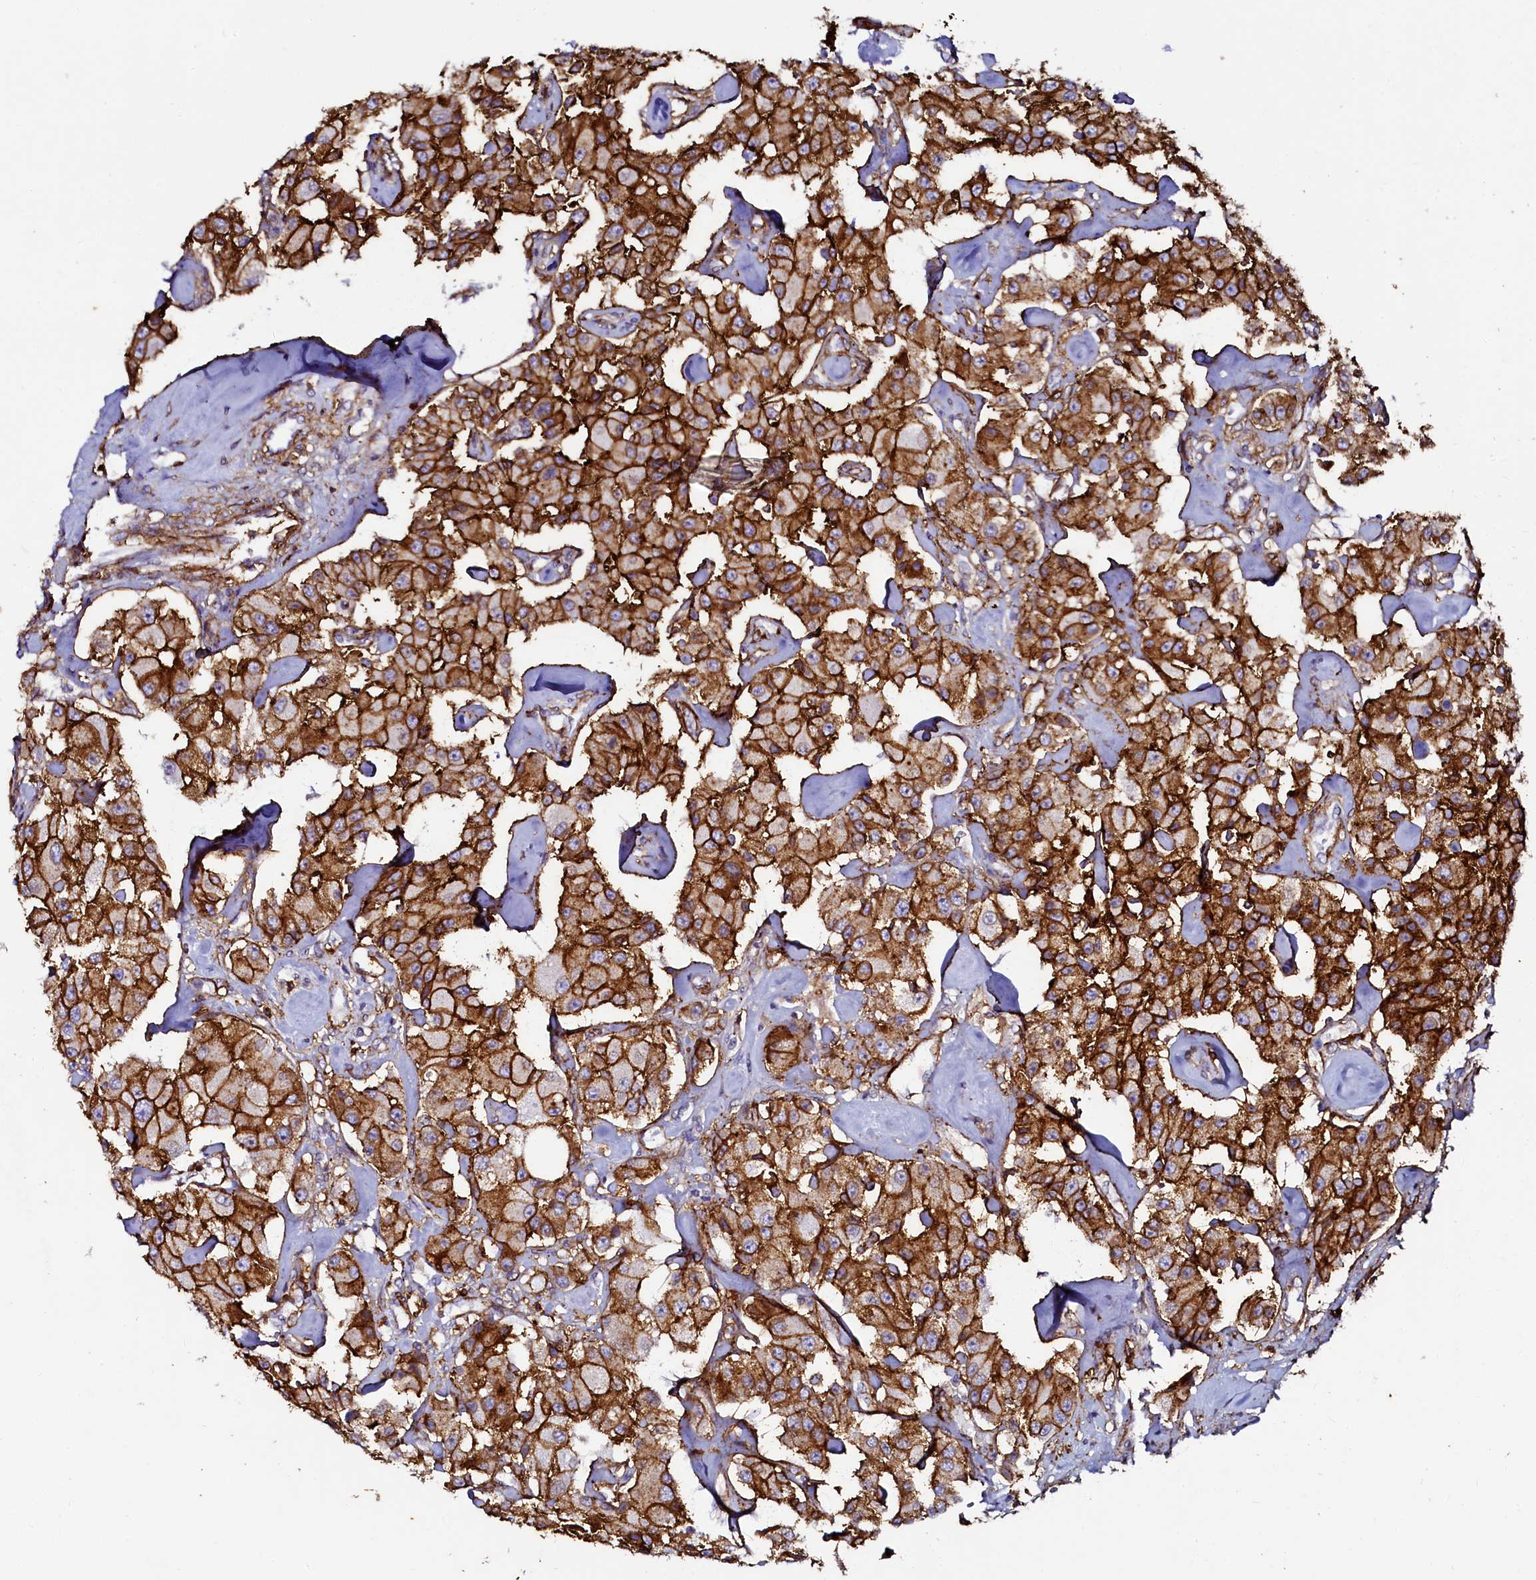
{"staining": {"intensity": "strong", "quantity": ">75%", "location": "cytoplasmic/membranous"}, "tissue": "carcinoid", "cell_type": "Tumor cells", "image_type": "cancer", "snomed": [{"axis": "morphology", "description": "Carcinoid, malignant, NOS"}, {"axis": "topography", "description": "Pancreas"}], "caption": "Carcinoid (malignant) stained with DAB (3,3'-diaminobenzidine) immunohistochemistry (IHC) shows high levels of strong cytoplasmic/membranous positivity in about >75% of tumor cells.", "gene": "AAAS", "patient": {"sex": "male", "age": 41}}